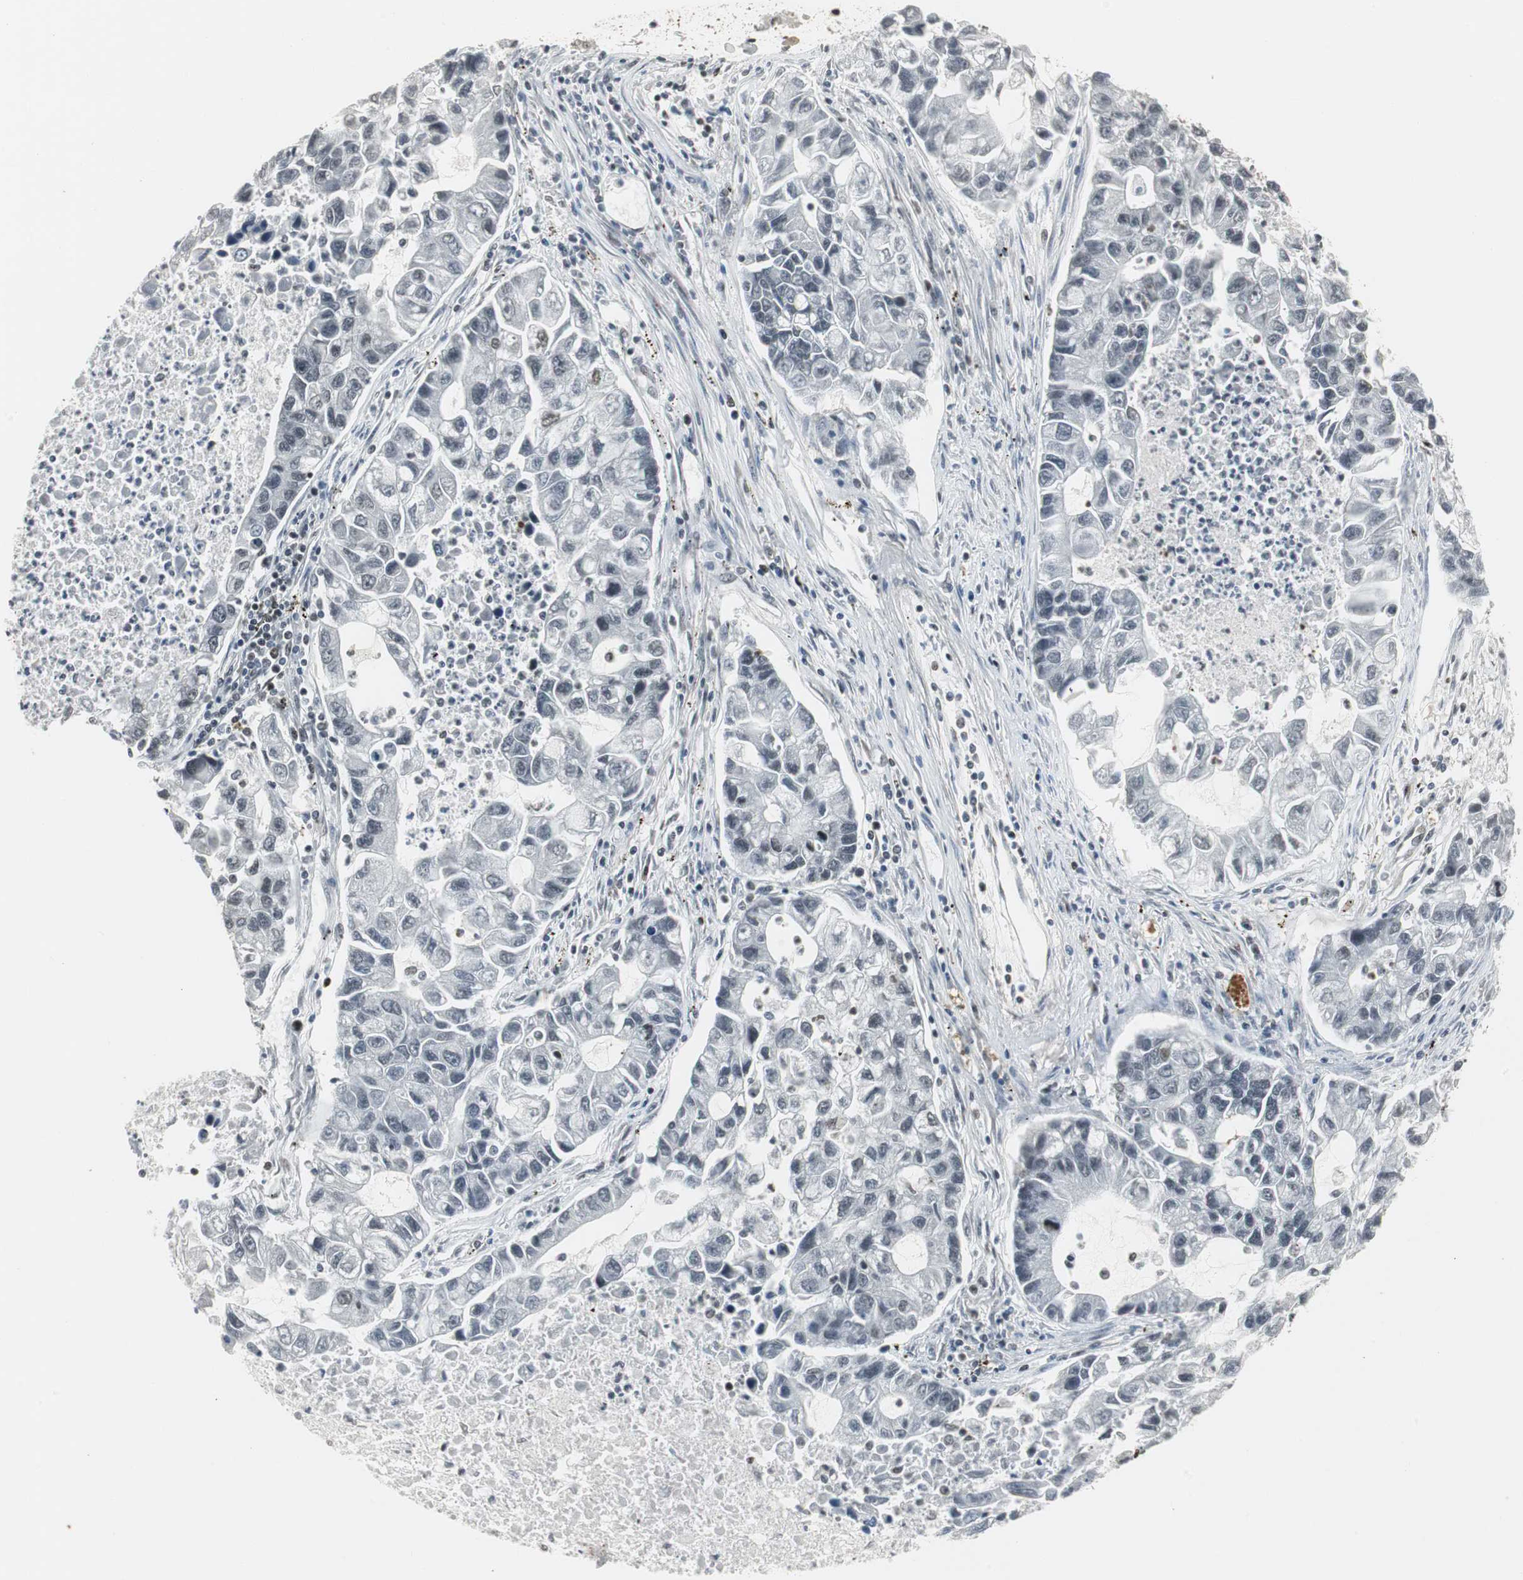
{"staining": {"intensity": "negative", "quantity": "none", "location": "none"}, "tissue": "lung cancer", "cell_type": "Tumor cells", "image_type": "cancer", "snomed": [{"axis": "morphology", "description": "Adenocarcinoma, NOS"}, {"axis": "topography", "description": "Lung"}], "caption": "There is no significant staining in tumor cells of lung adenocarcinoma.", "gene": "MPG", "patient": {"sex": "female", "age": 51}}